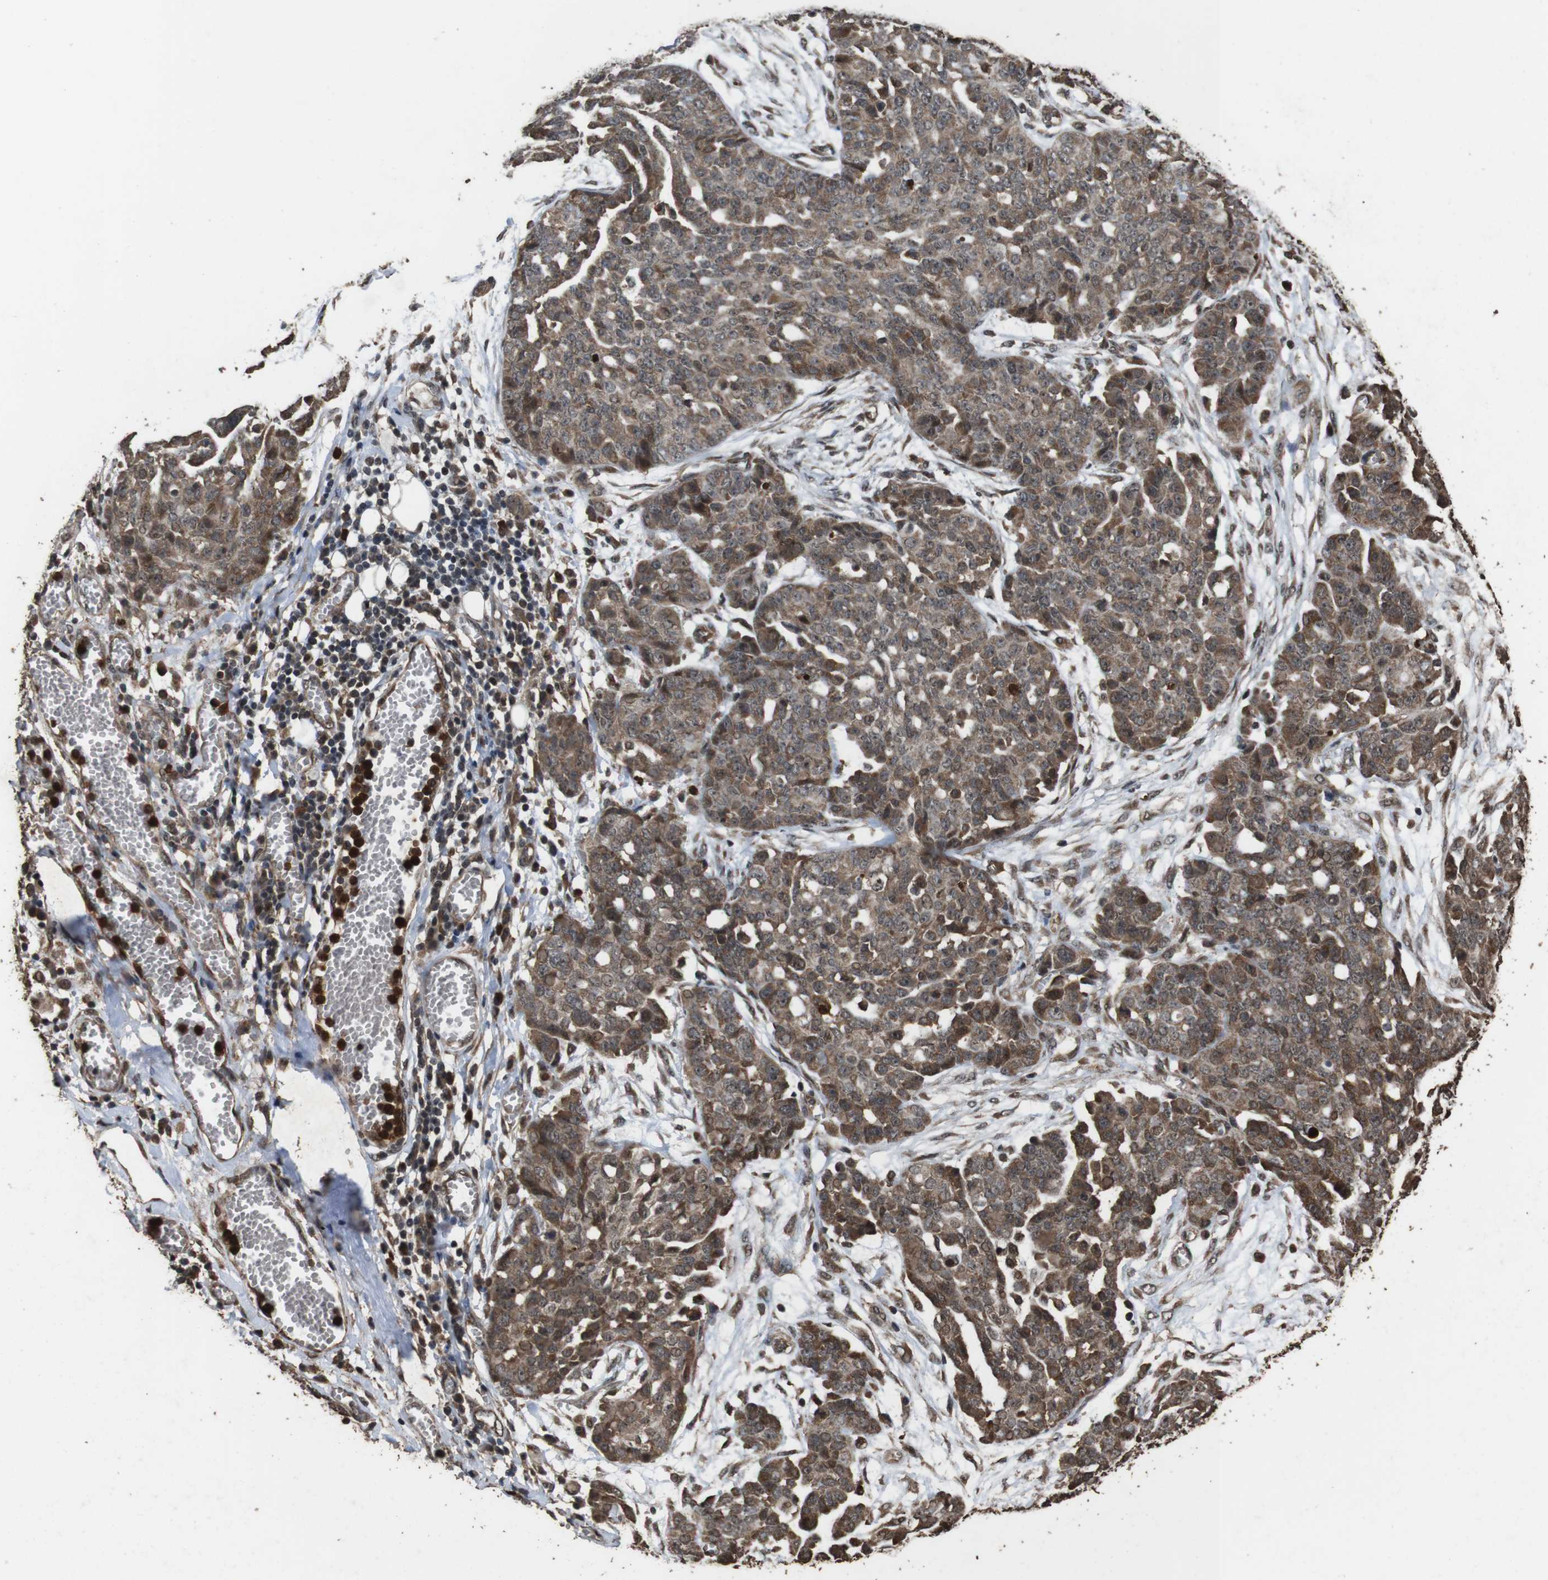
{"staining": {"intensity": "moderate", "quantity": ">75%", "location": "cytoplasmic/membranous,nuclear"}, "tissue": "ovarian cancer", "cell_type": "Tumor cells", "image_type": "cancer", "snomed": [{"axis": "morphology", "description": "Cystadenocarcinoma, serous, NOS"}, {"axis": "topography", "description": "Soft tissue"}, {"axis": "topography", "description": "Ovary"}], "caption": "A photomicrograph of human ovarian cancer stained for a protein exhibits moderate cytoplasmic/membranous and nuclear brown staining in tumor cells. (DAB (3,3'-diaminobenzidine) = brown stain, brightfield microscopy at high magnification).", "gene": "RRAS2", "patient": {"sex": "female", "age": 57}}